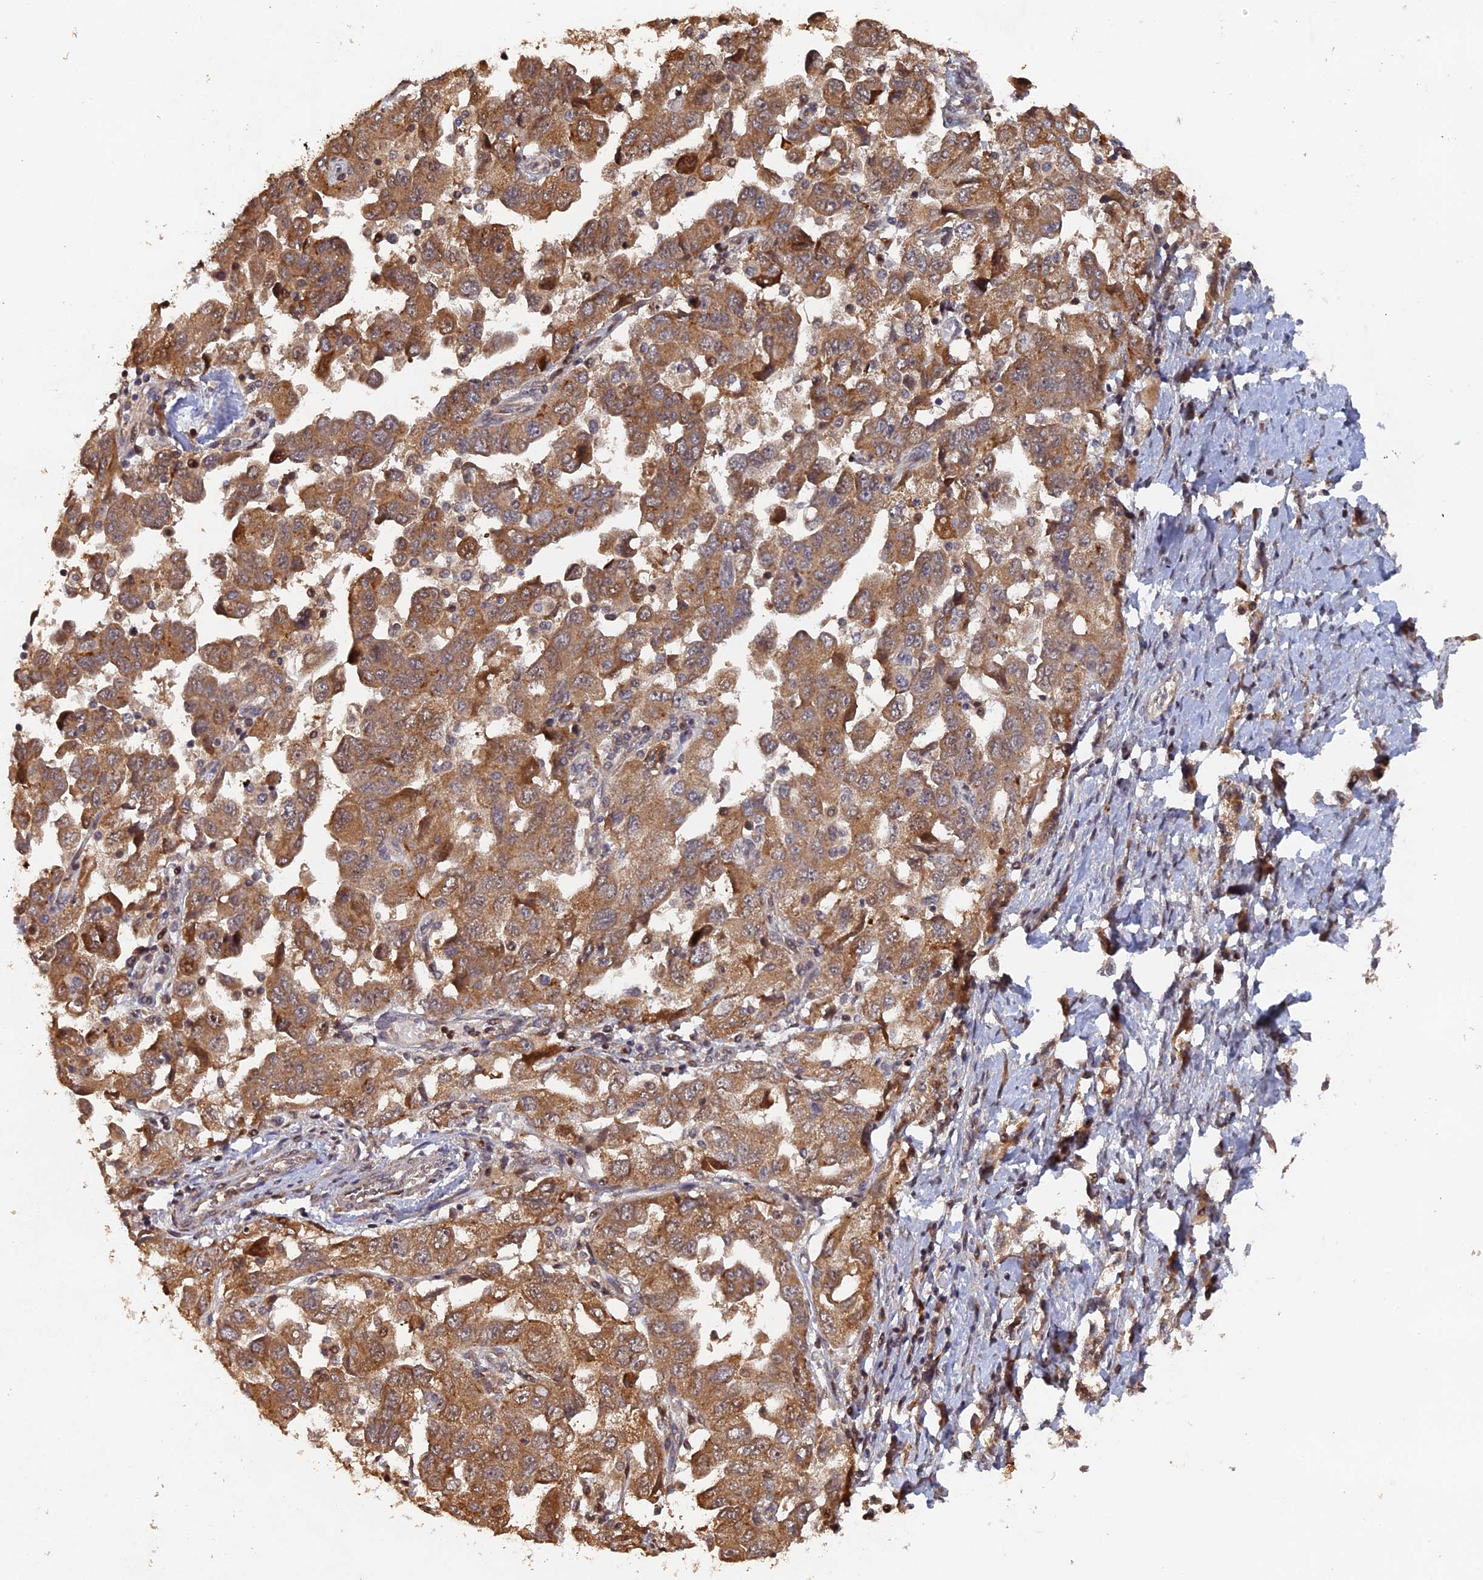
{"staining": {"intensity": "moderate", "quantity": ">75%", "location": "cytoplasmic/membranous"}, "tissue": "ovarian cancer", "cell_type": "Tumor cells", "image_type": "cancer", "snomed": [{"axis": "morphology", "description": "Carcinoma, NOS"}, {"axis": "morphology", "description": "Cystadenocarcinoma, serous, NOS"}, {"axis": "topography", "description": "Ovary"}], "caption": "Immunohistochemistry image of neoplastic tissue: human ovarian cancer stained using immunohistochemistry displays medium levels of moderate protein expression localized specifically in the cytoplasmic/membranous of tumor cells, appearing as a cytoplasmic/membranous brown color.", "gene": "VPS37C", "patient": {"sex": "female", "age": 69}}